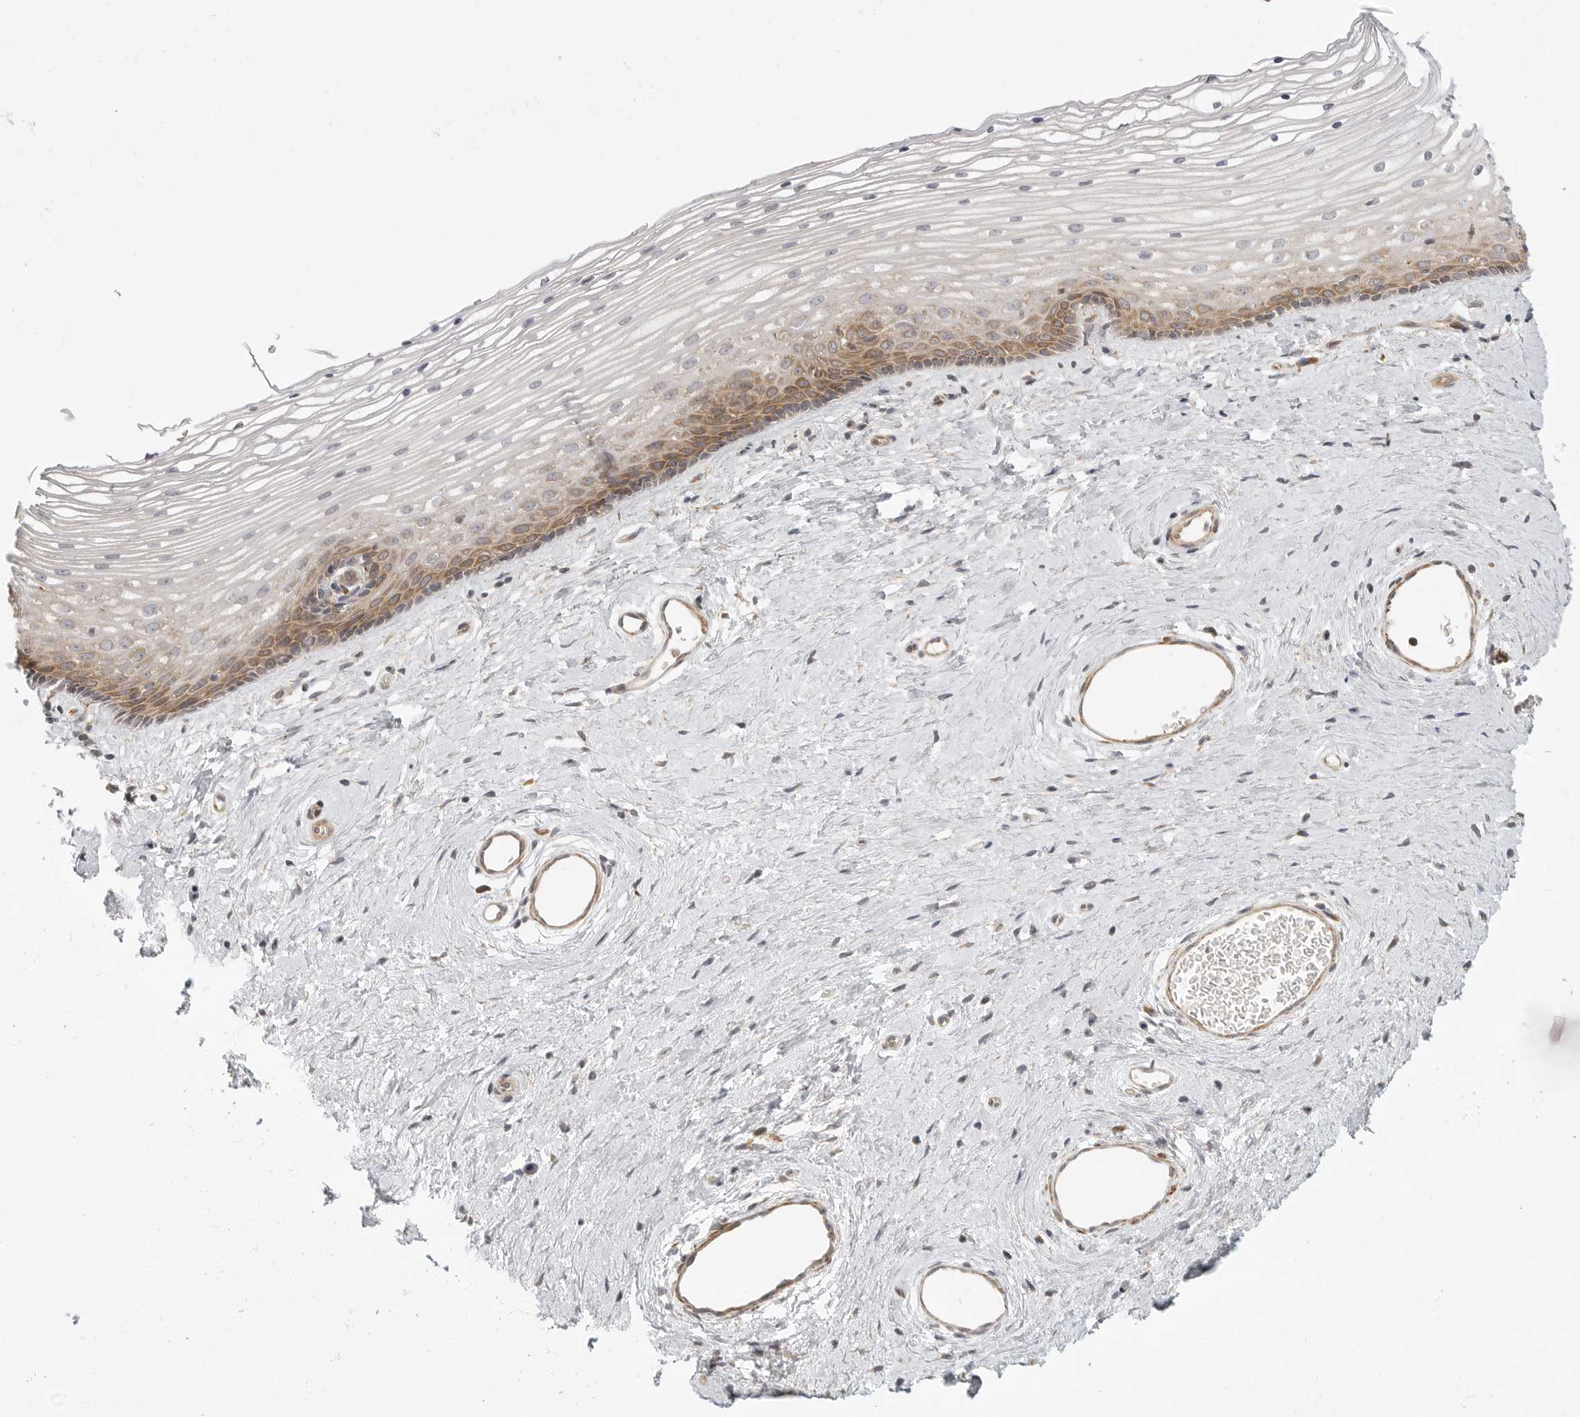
{"staining": {"intensity": "moderate", "quantity": ">75%", "location": "cytoplasmic/membranous"}, "tissue": "vagina", "cell_type": "Squamous epithelial cells", "image_type": "normal", "snomed": [{"axis": "morphology", "description": "Normal tissue, NOS"}, {"axis": "topography", "description": "Vagina"}], "caption": "Human vagina stained with a brown dye displays moderate cytoplasmic/membranous positive staining in about >75% of squamous epithelial cells.", "gene": "CERS2", "patient": {"sex": "female", "age": 46}}